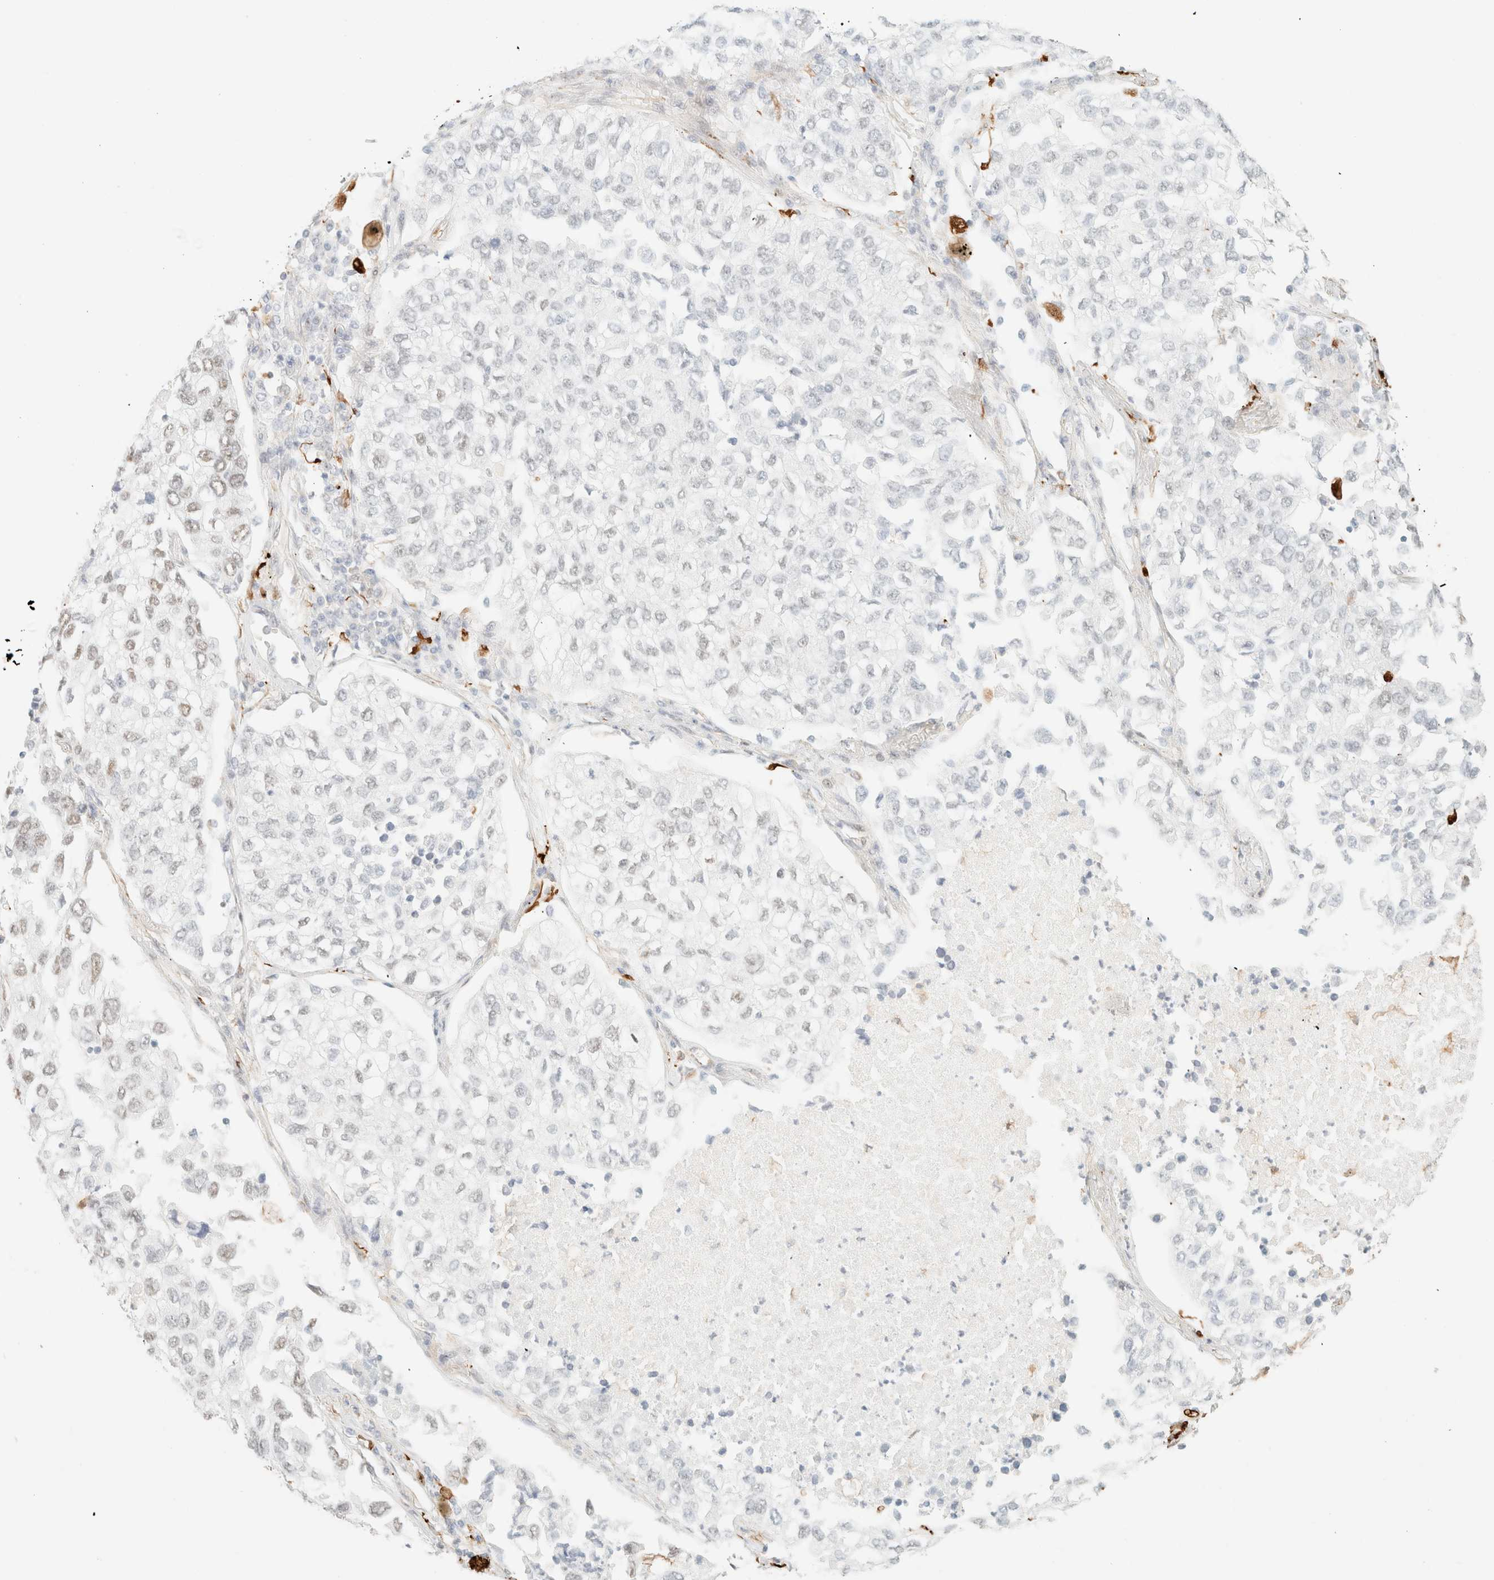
{"staining": {"intensity": "negative", "quantity": "none", "location": "none"}, "tissue": "lung cancer", "cell_type": "Tumor cells", "image_type": "cancer", "snomed": [{"axis": "morphology", "description": "Adenocarcinoma, NOS"}, {"axis": "topography", "description": "Lung"}], "caption": "Immunohistochemistry photomicrograph of neoplastic tissue: human adenocarcinoma (lung) stained with DAB (3,3'-diaminobenzidine) reveals no significant protein expression in tumor cells. (Brightfield microscopy of DAB (3,3'-diaminobenzidine) immunohistochemistry (IHC) at high magnification).", "gene": "ZSCAN18", "patient": {"sex": "male", "age": 63}}